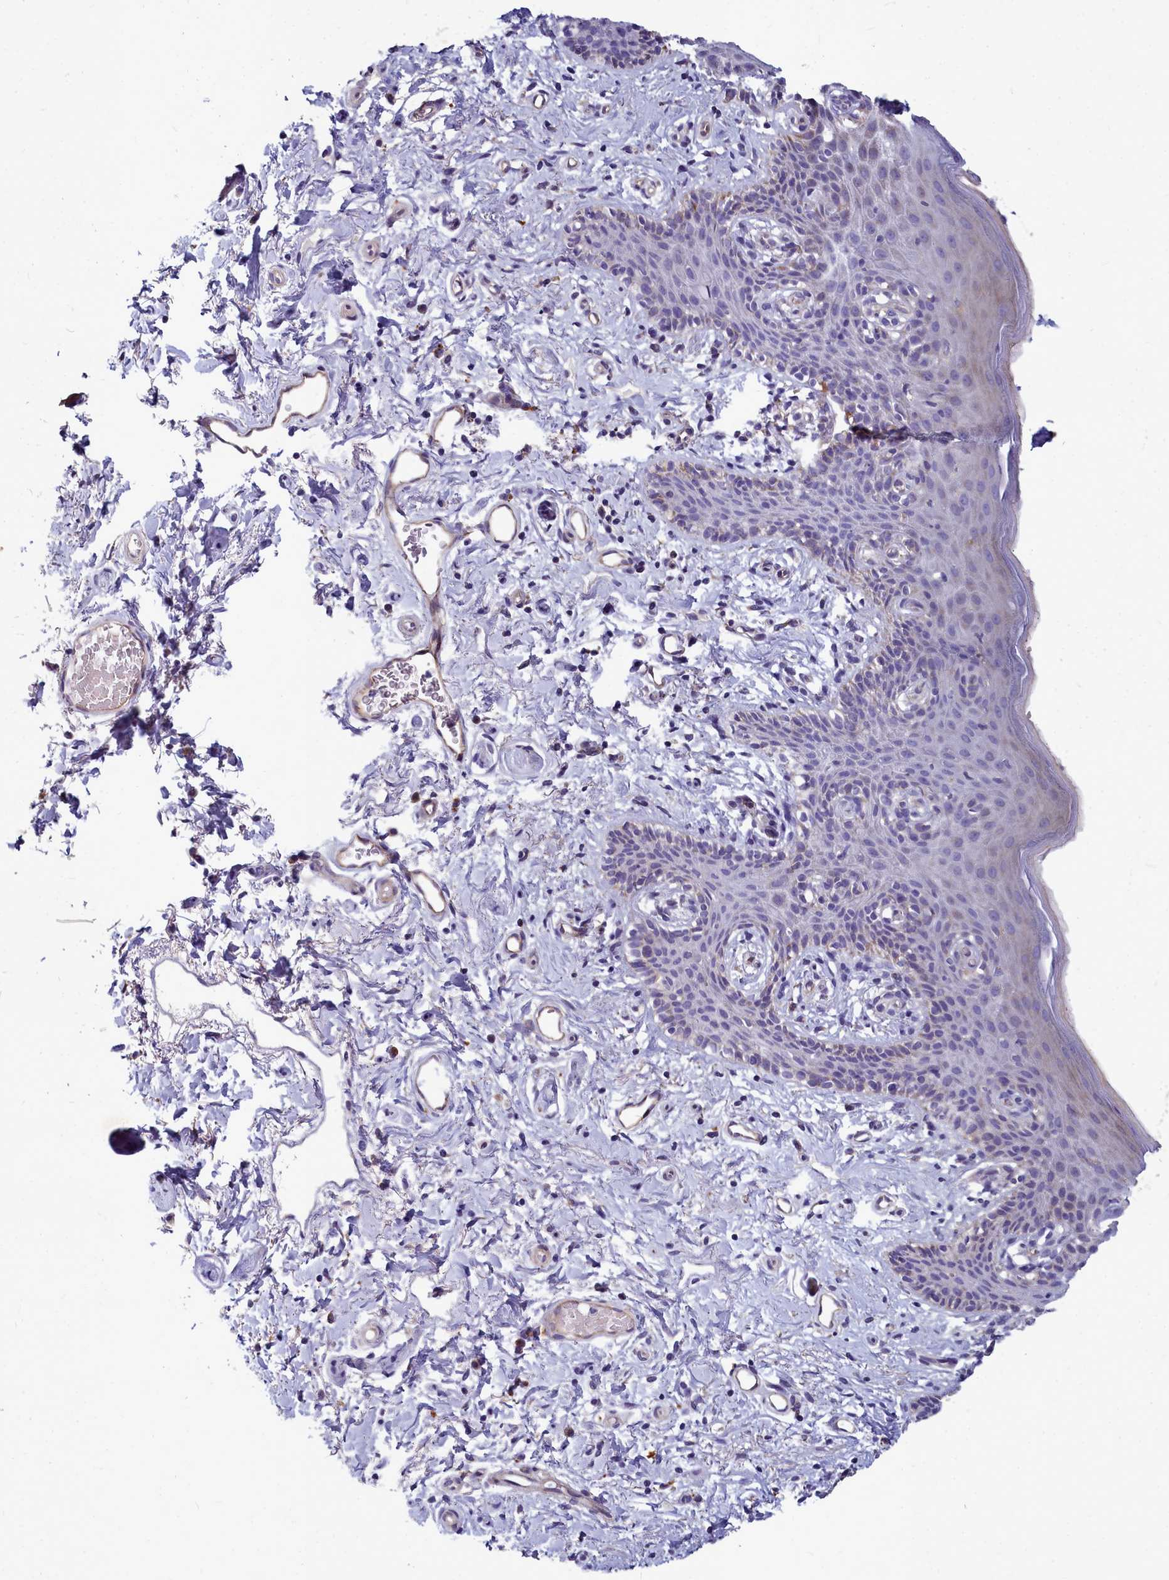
{"staining": {"intensity": "negative", "quantity": "none", "location": "none"}, "tissue": "skin", "cell_type": "Epidermal cells", "image_type": "normal", "snomed": [{"axis": "morphology", "description": "Normal tissue, NOS"}, {"axis": "topography", "description": "Vulva"}], "caption": "Immunohistochemical staining of unremarkable skin demonstrates no significant staining in epidermal cells.", "gene": "SMPD4", "patient": {"sex": "female", "age": 66}}